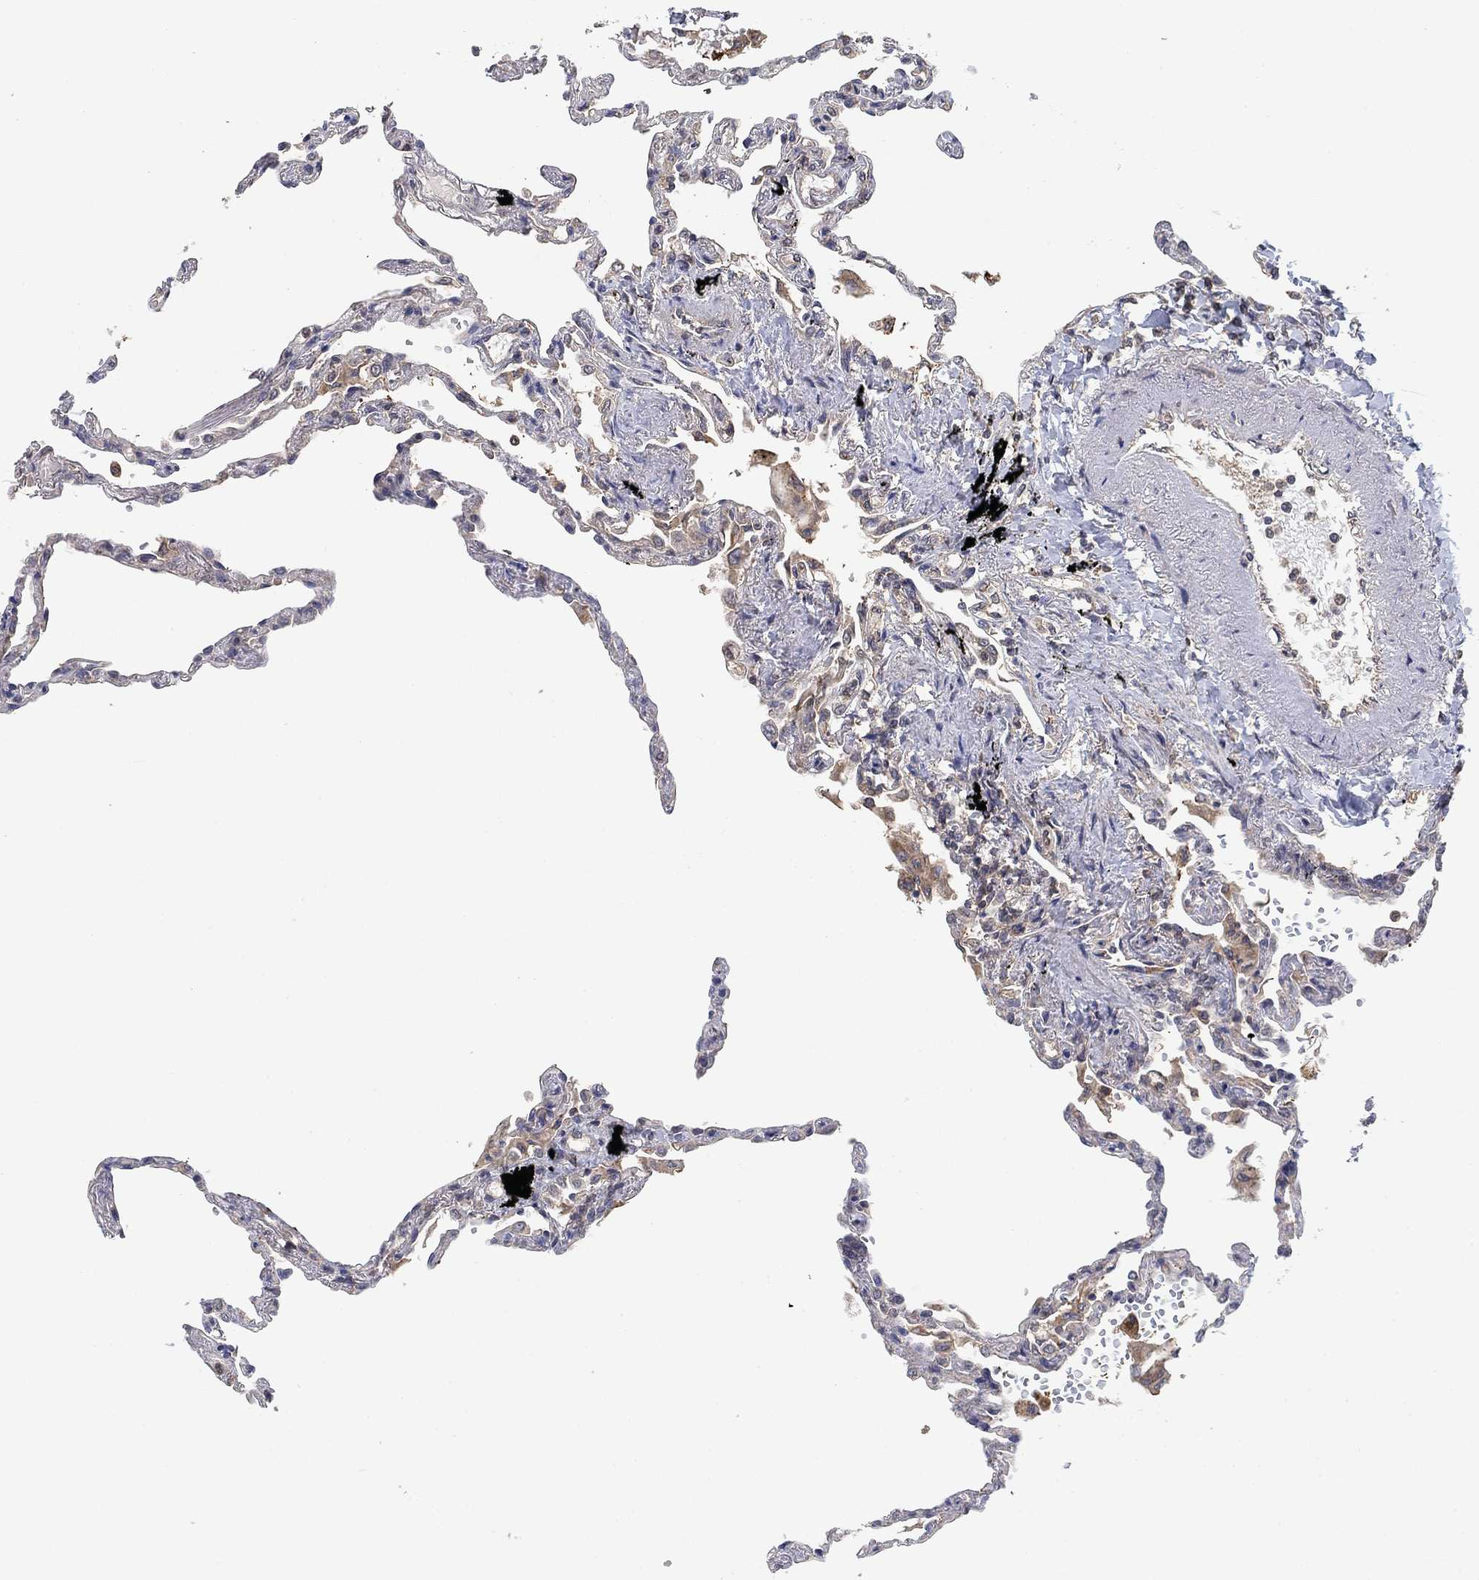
{"staining": {"intensity": "negative", "quantity": "none", "location": "none"}, "tissue": "lung", "cell_type": "Alveolar cells", "image_type": "normal", "snomed": [{"axis": "morphology", "description": "Normal tissue, NOS"}, {"axis": "topography", "description": "Lung"}], "caption": "A high-resolution photomicrograph shows immunohistochemistry (IHC) staining of benign lung, which demonstrates no significant positivity in alveolar cells. (Brightfield microscopy of DAB (3,3'-diaminobenzidine) immunohistochemistry at high magnification).", "gene": "CCDC43", "patient": {"sex": "male", "age": 78}}